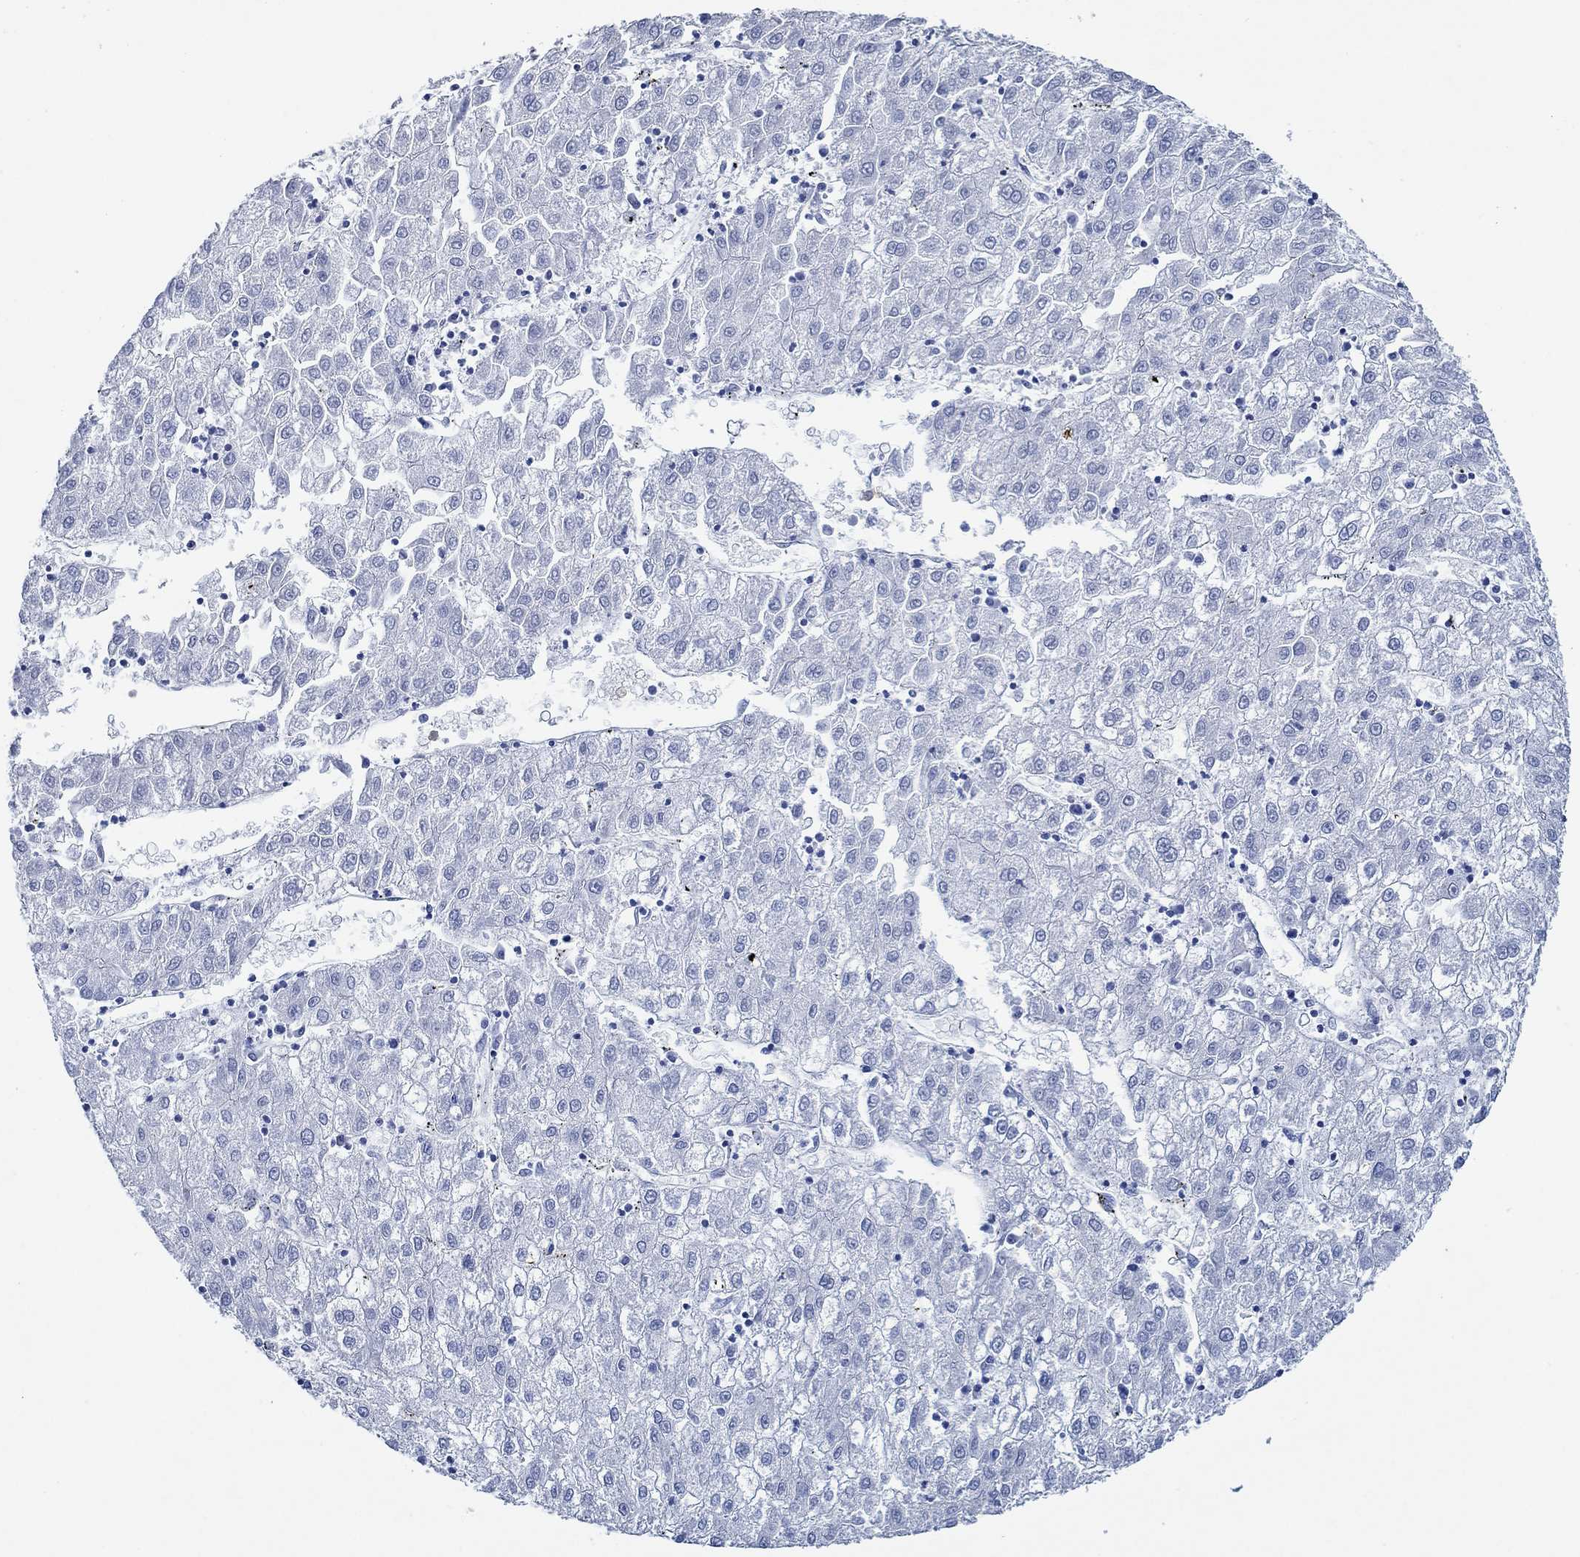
{"staining": {"intensity": "negative", "quantity": "none", "location": "none"}, "tissue": "liver cancer", "cell_type": "Tumor cells", "image_type": "cancer", "snomed": [{"axis": "morphology", "description": "Carcinoma, Hepatocellular, NOS"}, {"axis": "topography", "description": "Liver"}], "caption": "The micrograph demonstrates no significant staining in tumor cells of liver cancer.", "gene": "ZNF671", "patient": {"sex": "male", "age": 72}}